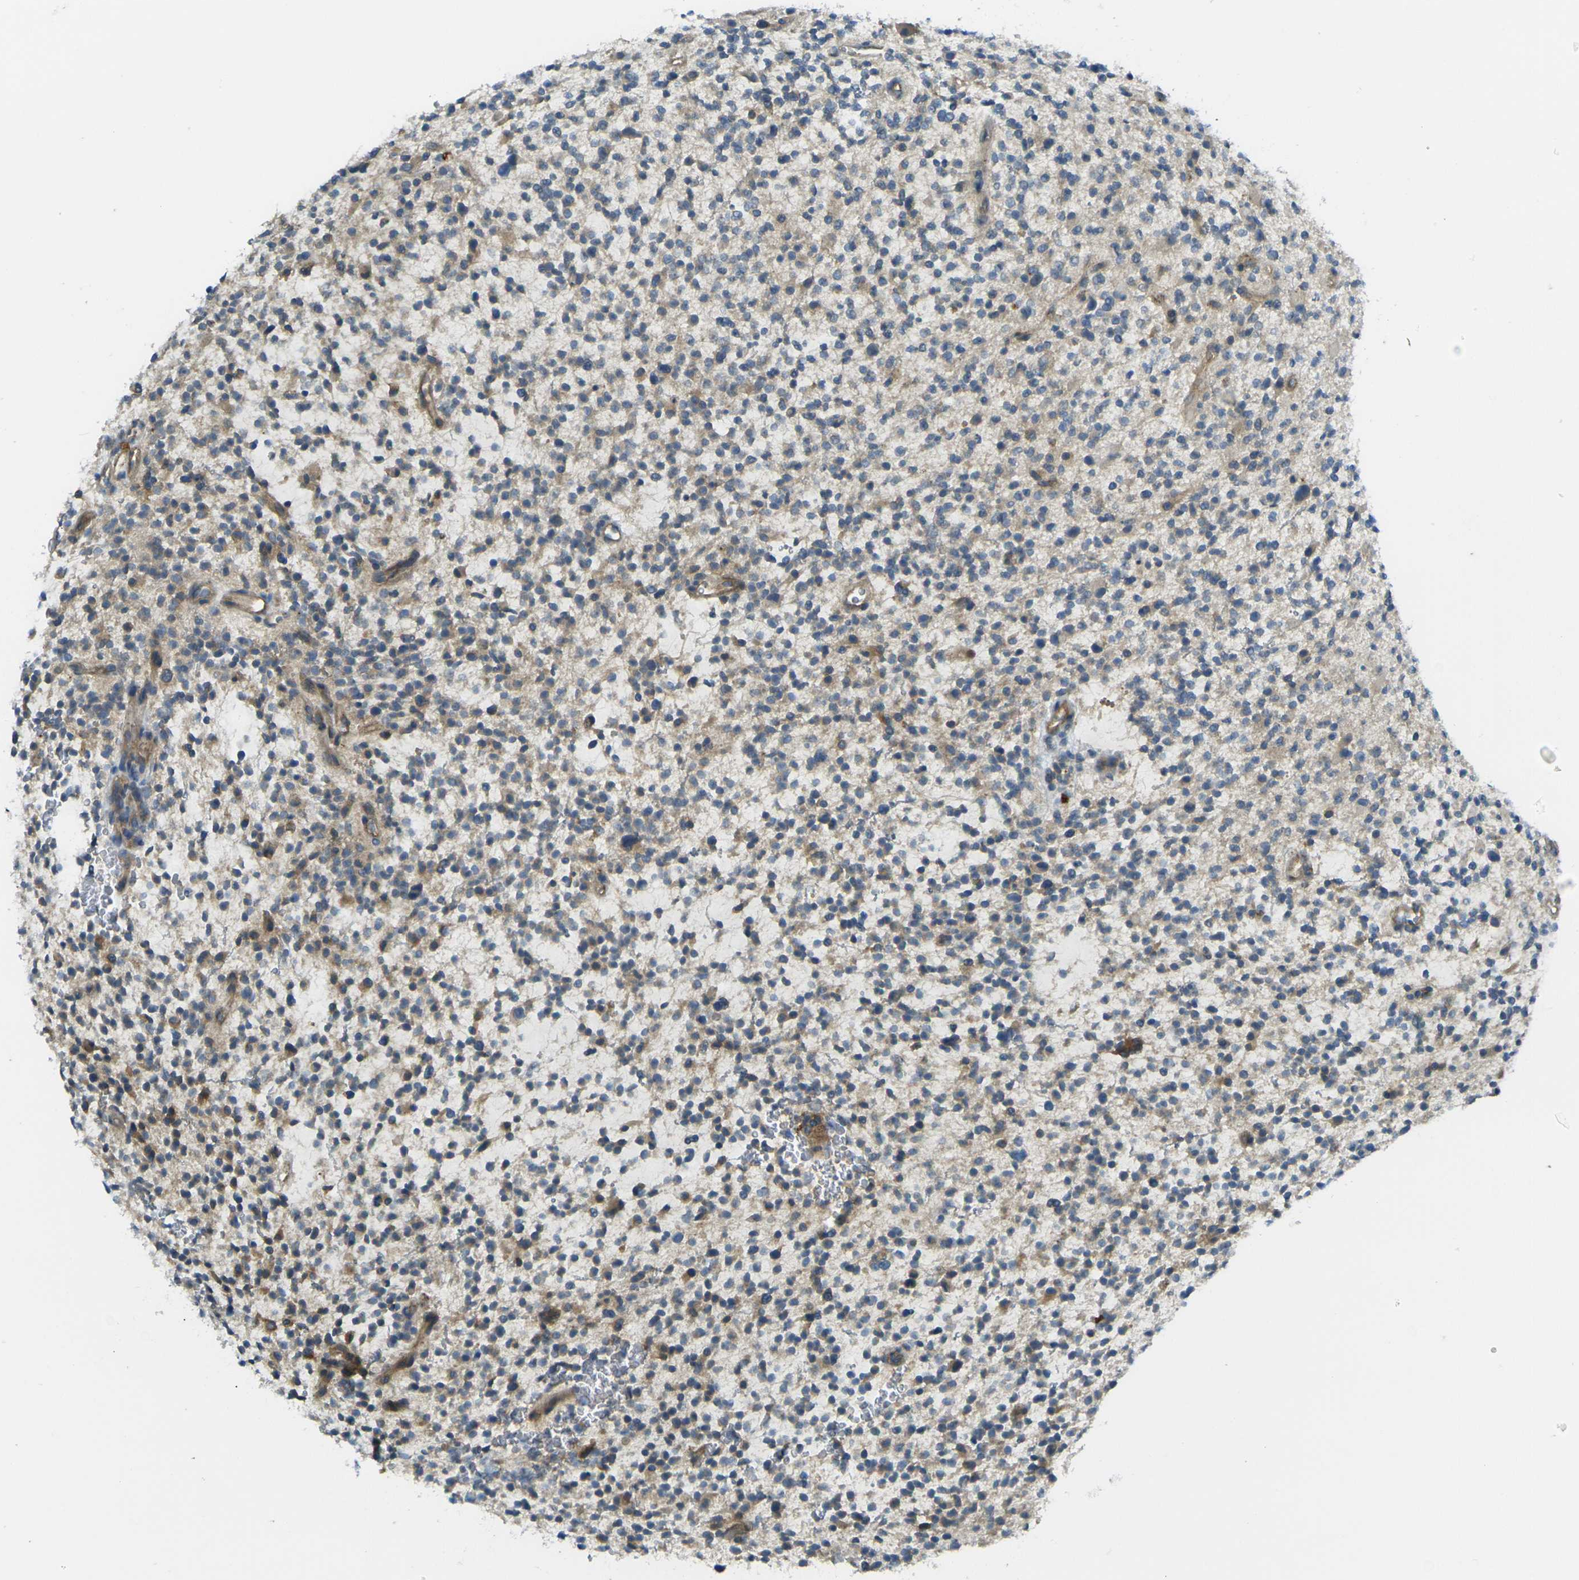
{"staining": {"intensity": "moderate", "quantity": "<25%", "location": "cytoplasmic/membranous"}, "tissue": "glioma", "cell_type": "Tumor cells", "image_type": "cancer", "snomed": [{"axis": "morphology", "description": "Glioma, malignant, High grade"}, {"axis": "topography", "description": "Brain"}], "caption": "IHC of malignant high-grade glioma demonstrates low levels of moderate cytoplasmic/membranous staining in about <25% of tumor cells.", "gene": "RHBDD1", "patient": {"sex": "male", "age": 48}}